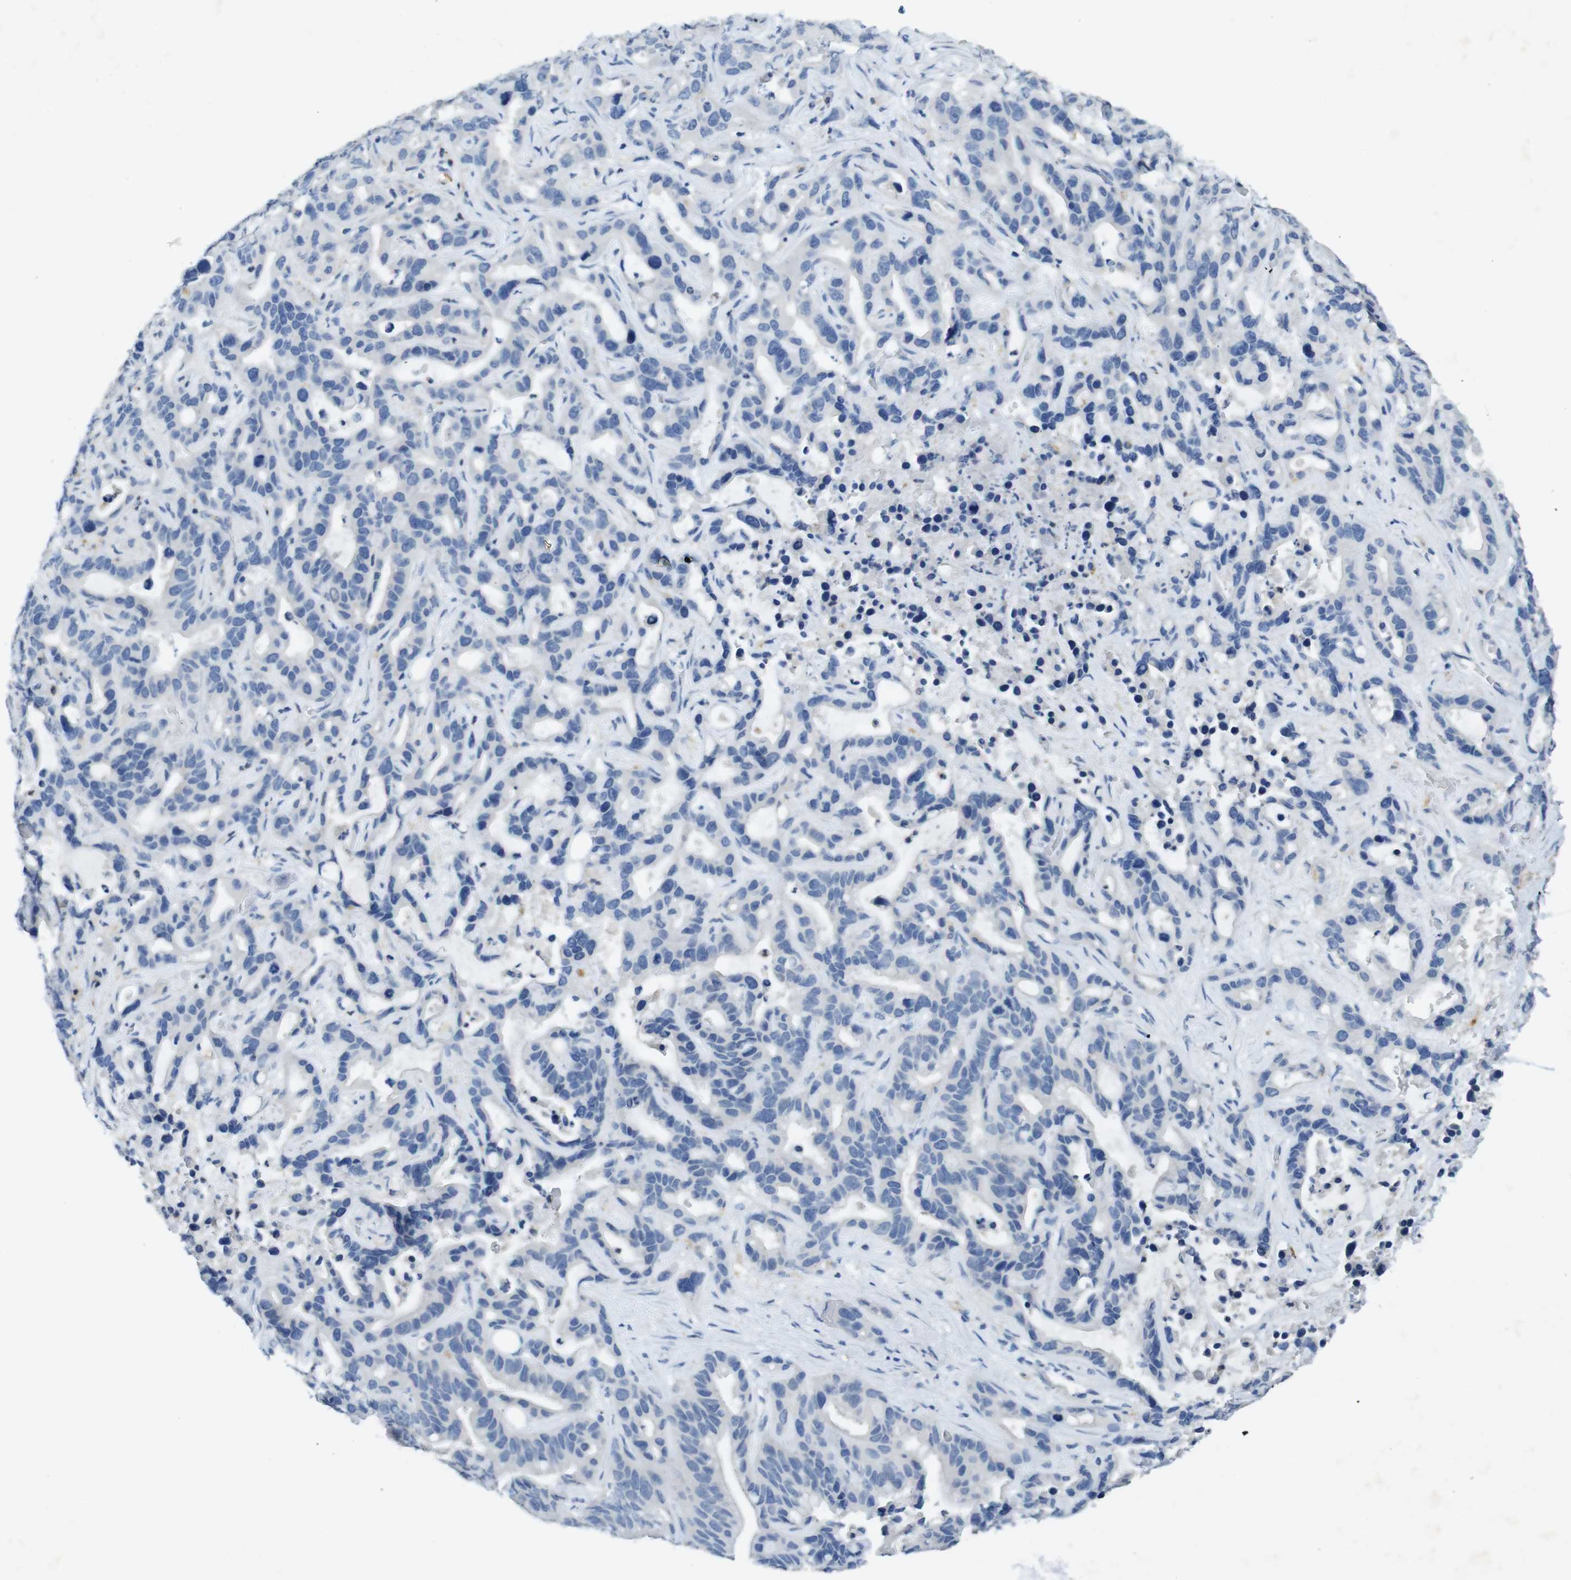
{"staining": {"intensity": "negative", "quantity": "none", "location": "none"}, "tissue": "liver cancer", "cell_type": "Tumor cells", "image_type": "cancer", "snomed": [{"axis": "morphology", "description": "Cholangiocarcinoma"}, {"axis": "topography", "description": "Liver"}], "caption": "Protein analysis of liver cancer (cholangiocarcinoma) shows no significant staining in tumor cells.", "gene": "CD320", "patient": {"sex": "female", "age": 65}}